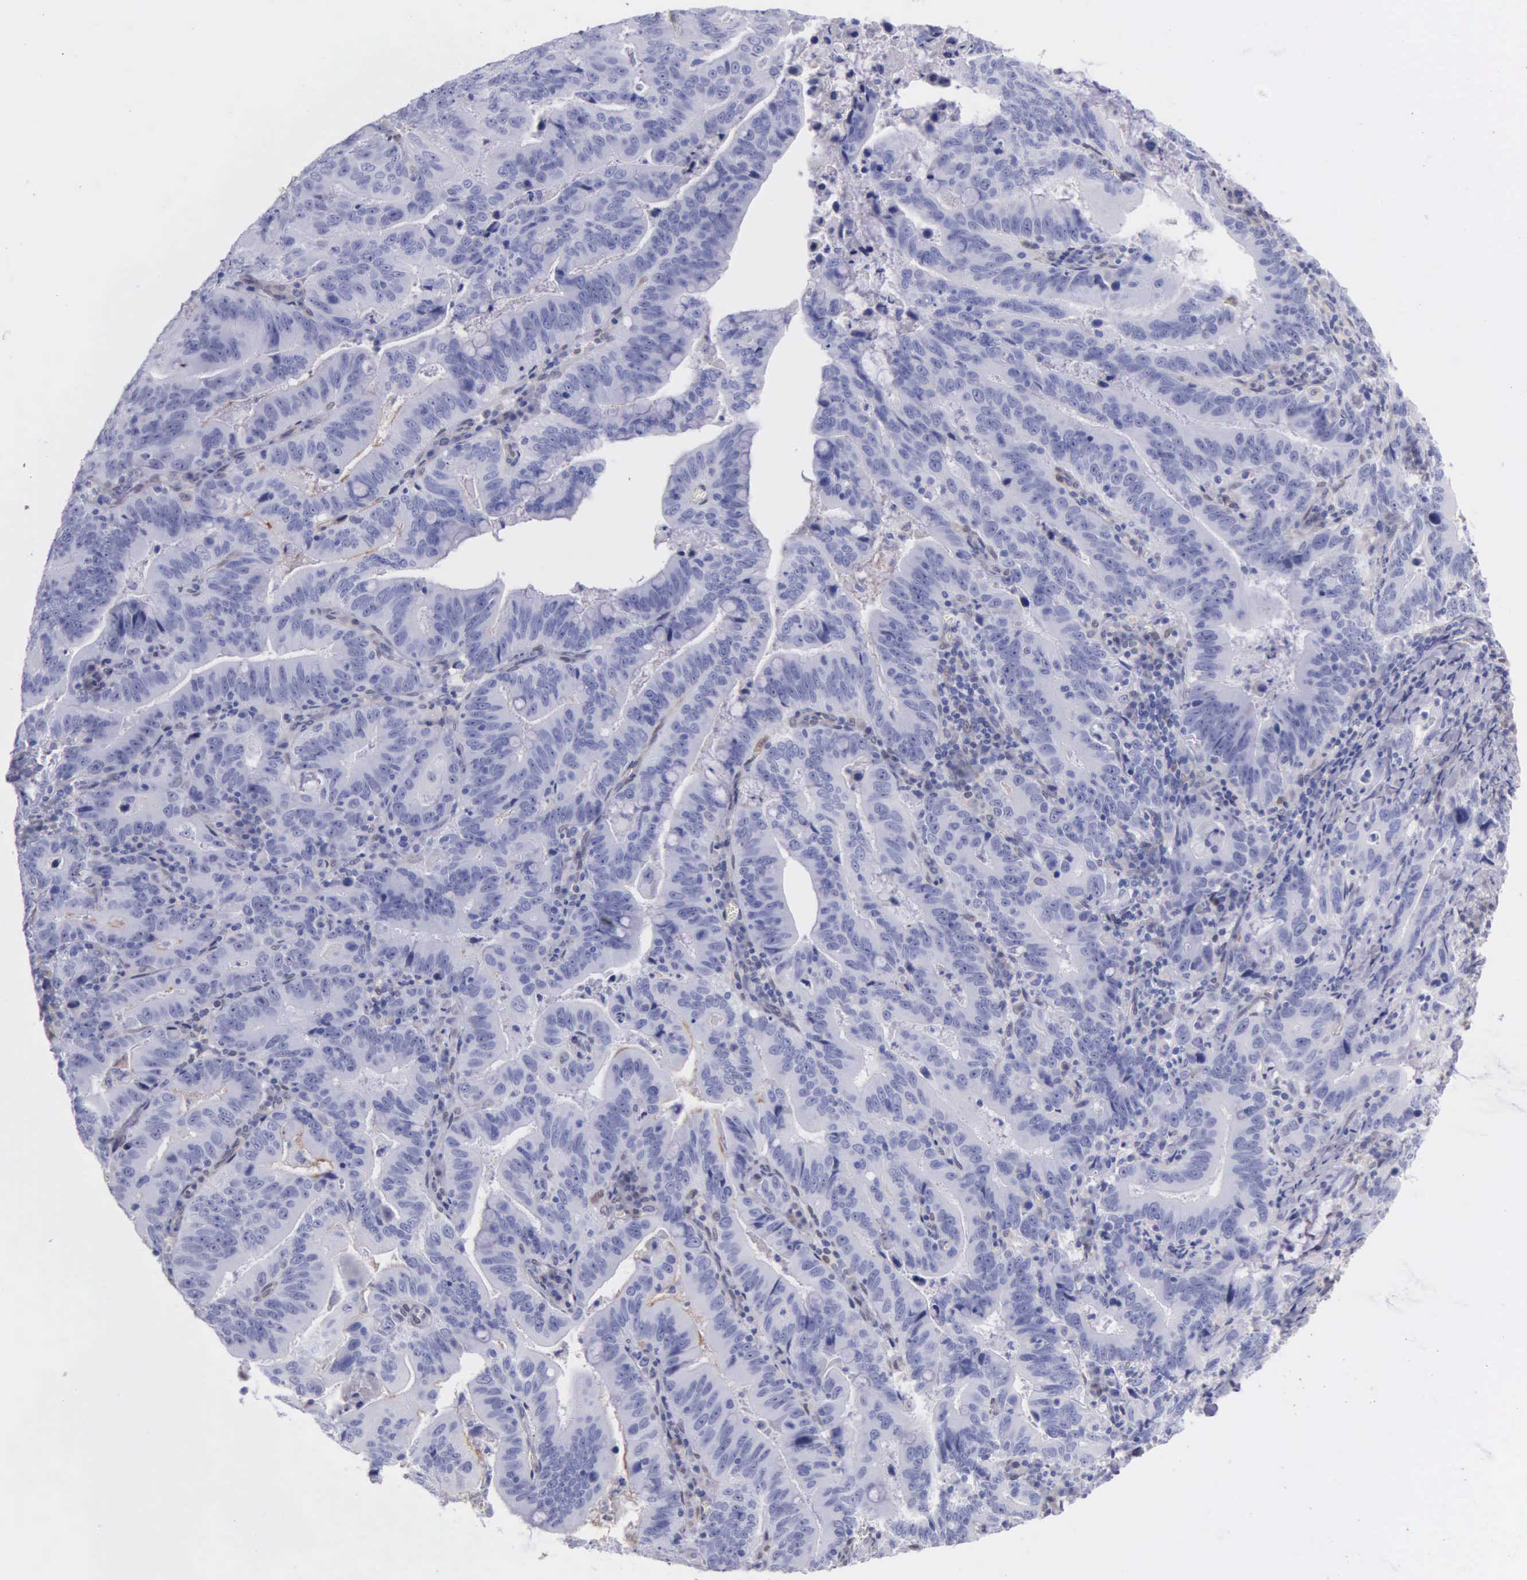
{"staining": {"intensity": "negative", "quantity": "none", "location": "none"}, "tissue": "stomach cancer", "cell_type": "Tumor cells", "image_type": "cancer", "snomed": [{"axis": "morphology", "description": "Adenocarcinoma, NOS"}, {"axis": "topography", "description": "Stomach, upper"}], "caption": "Tumor cells are negative for protein expression in human stomach adenocarcinoma.", "gene": "GSTT2", "patient": {"sex": "male", "age": 63}}